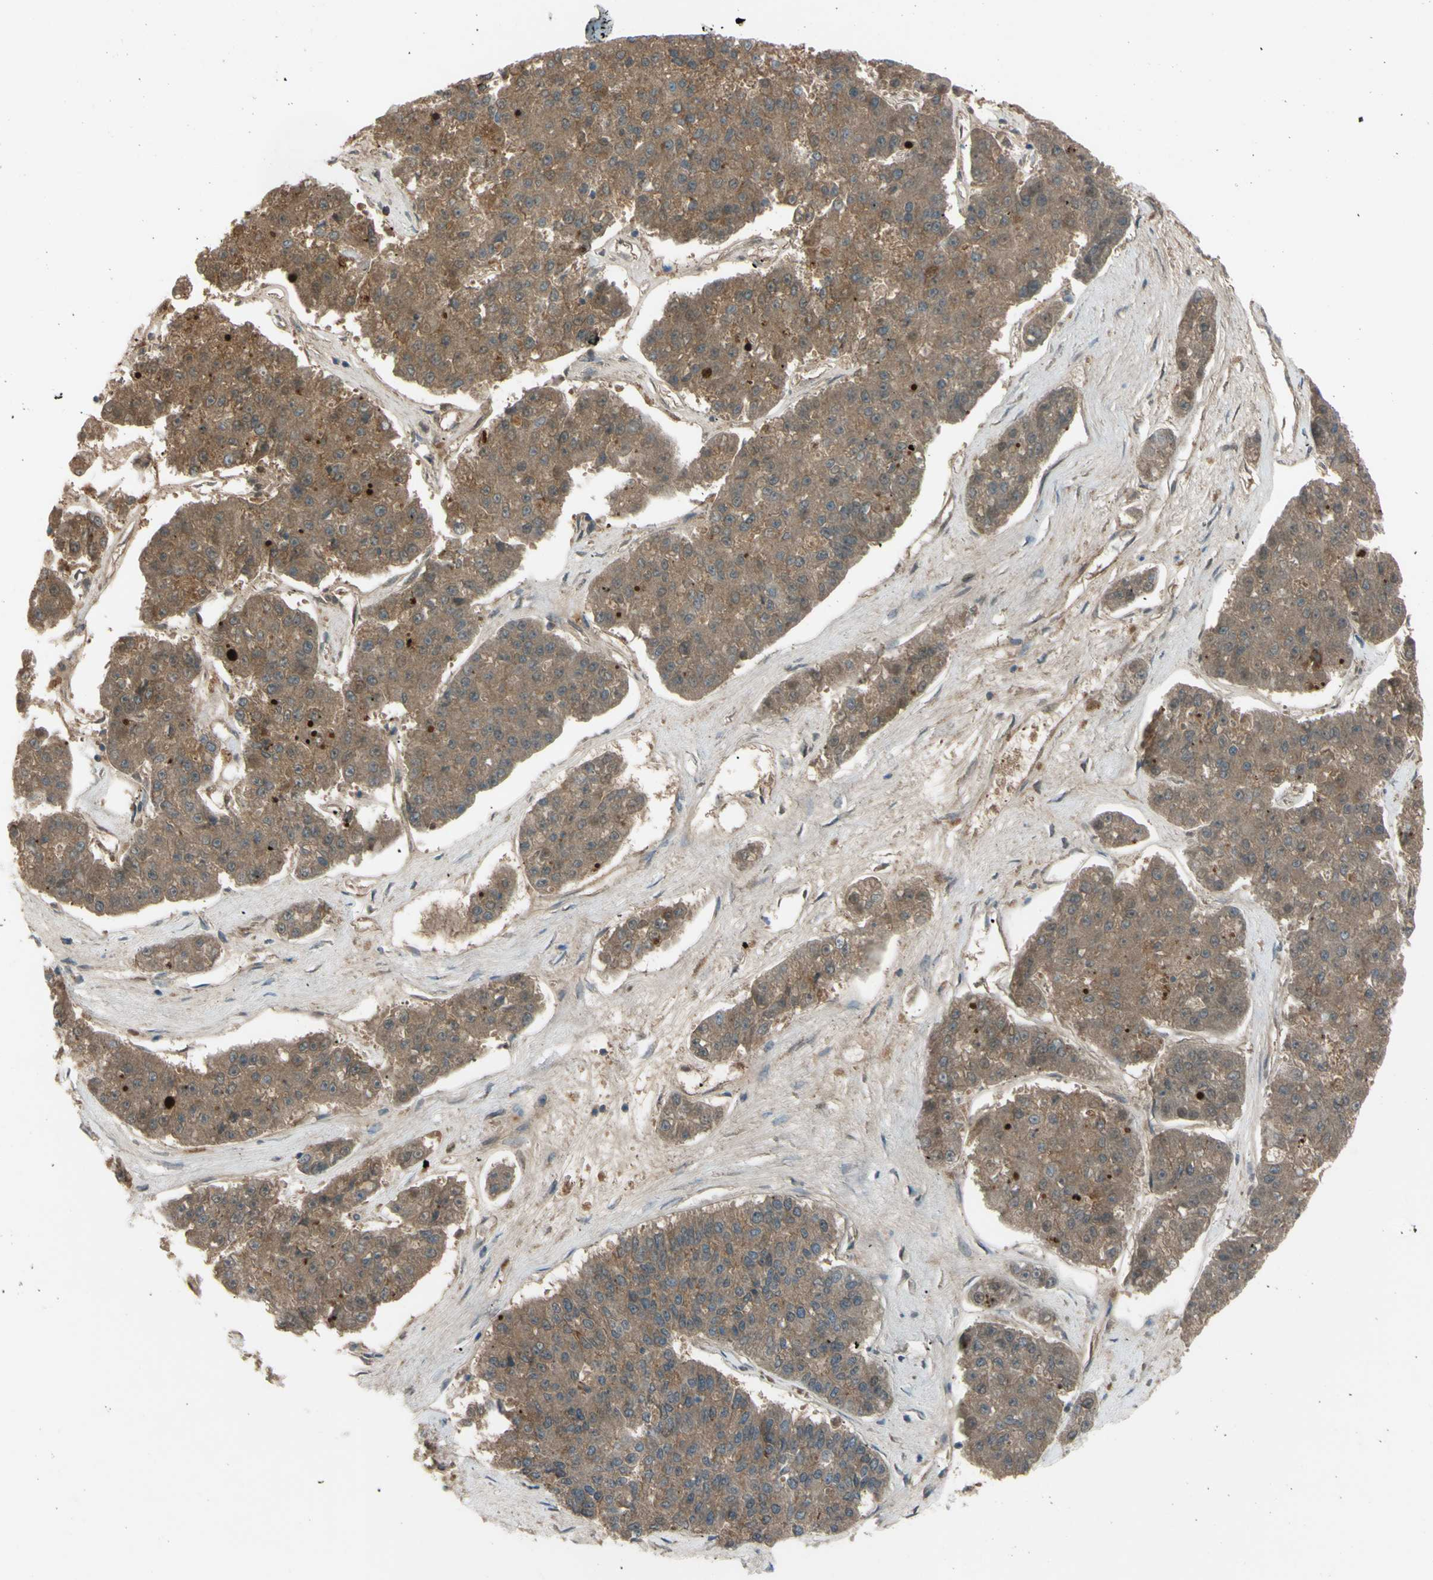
{"staining": {"intensity": "moderate", "quantity": ">75%", "location": "cytoplasmic/membranous"}, "tissue": "pancreatic cancer", "cell_type": "Tumor cells", "image_type": "cancer", "snomed": [{"axis": "morphology", "description": "Adenocarcinoma, NOS"}, {"axis": "topography", "description": "Pancreas"}], "caption": "Protein expression analysis of human pancreatic cancer reveals moderate cytoplasmic/membranous expression in about >75% of tumor cells.", "gene": "AFP", "patient": {"sex": "male", "age": 50}}